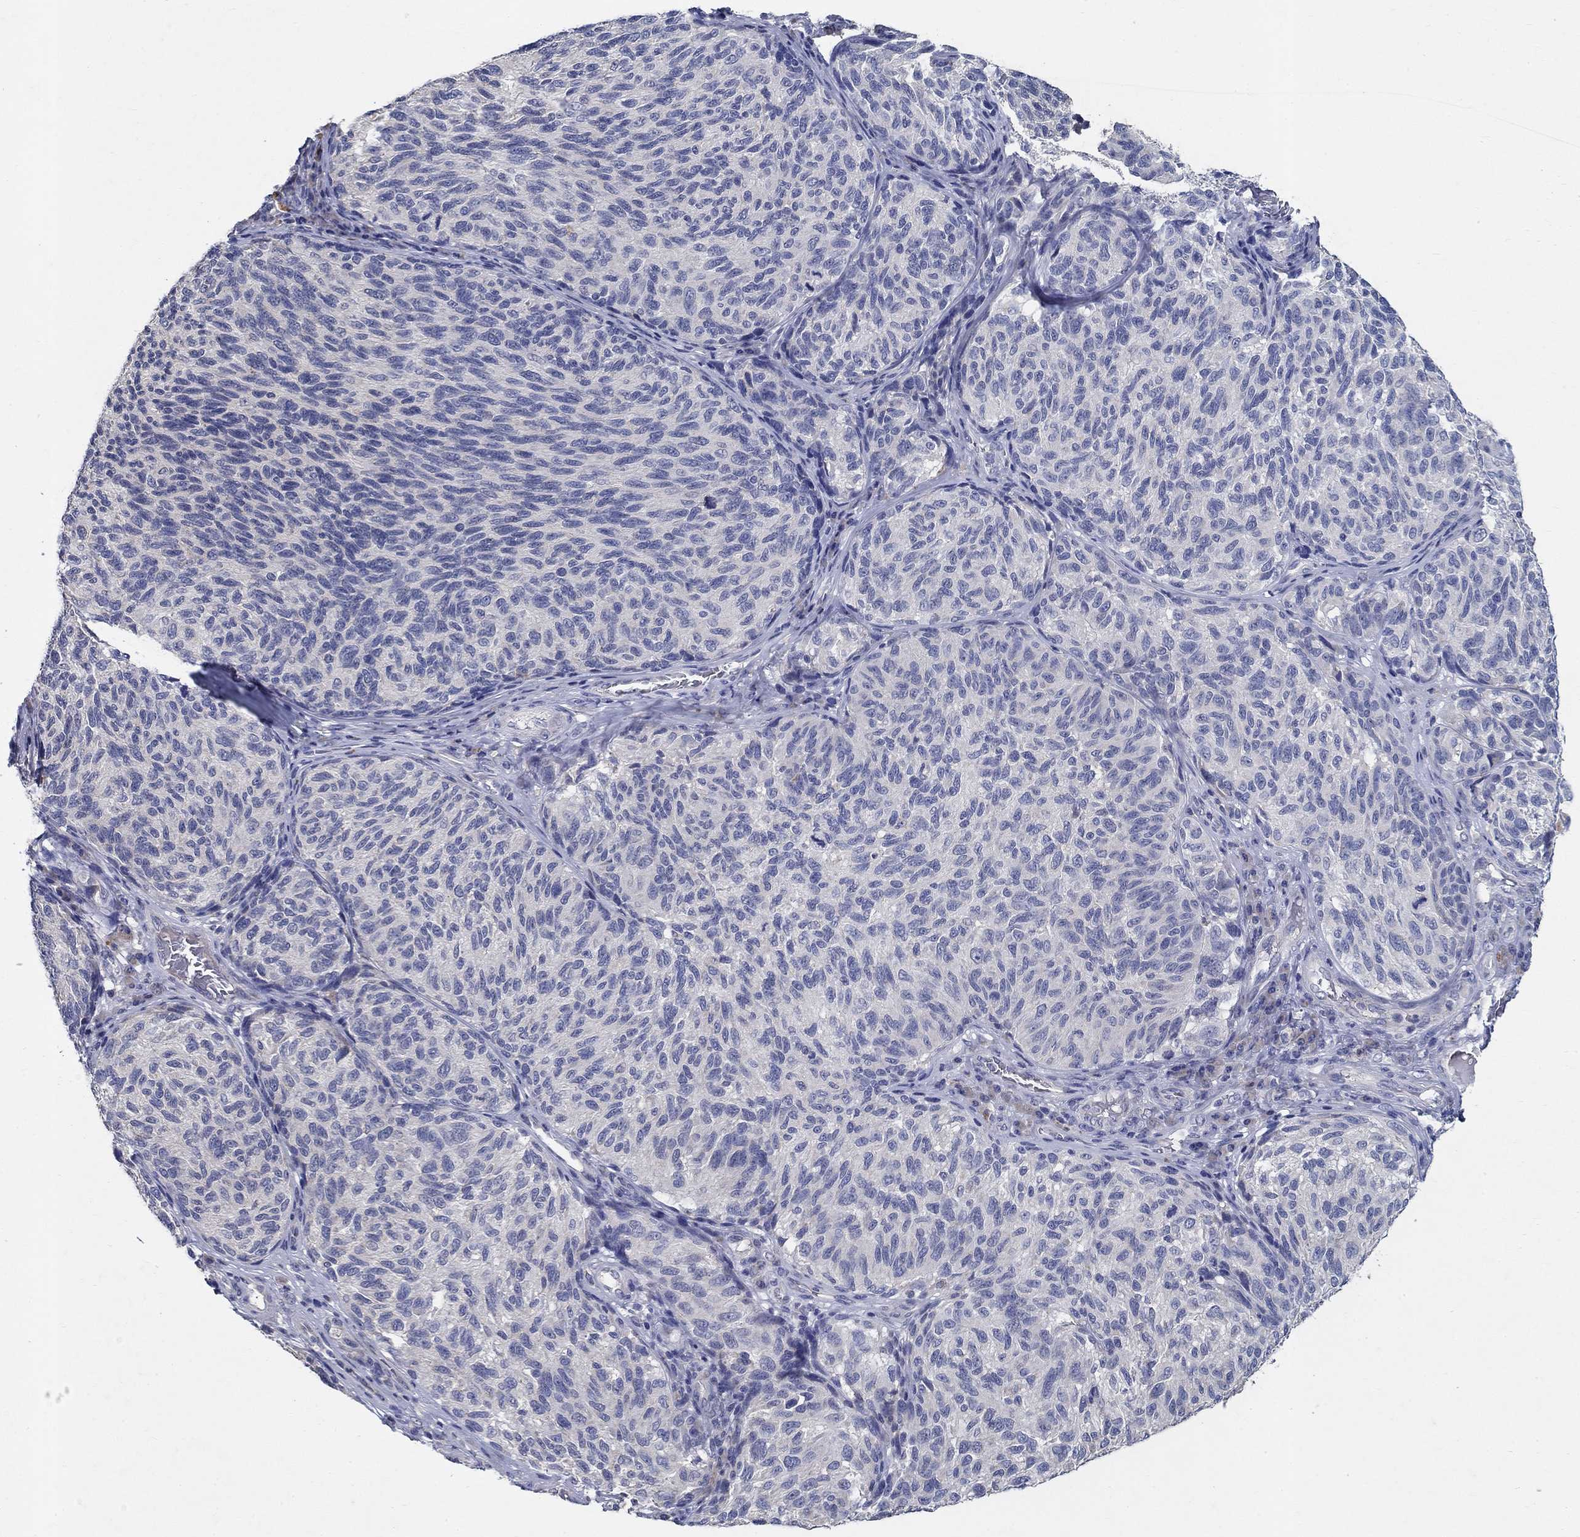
{"staining": {"intensity": "negative", "quantity": "none", "location": "none"}, "tissue": "melanoma", "cell_type": "Tumor cells", "image_type": "cancer", "snomed": [{"axis": "morphology", "description": "Malignant melanoma, NOS"}, {"axis": "topography", "description": "Skin"}], "caption": "This is an immunohistochemistry photomicrograph of melanoma. There is no positivity in tumor cells.", "gene": "PROZ", "patient": {"sex": "female", "age": 73}}